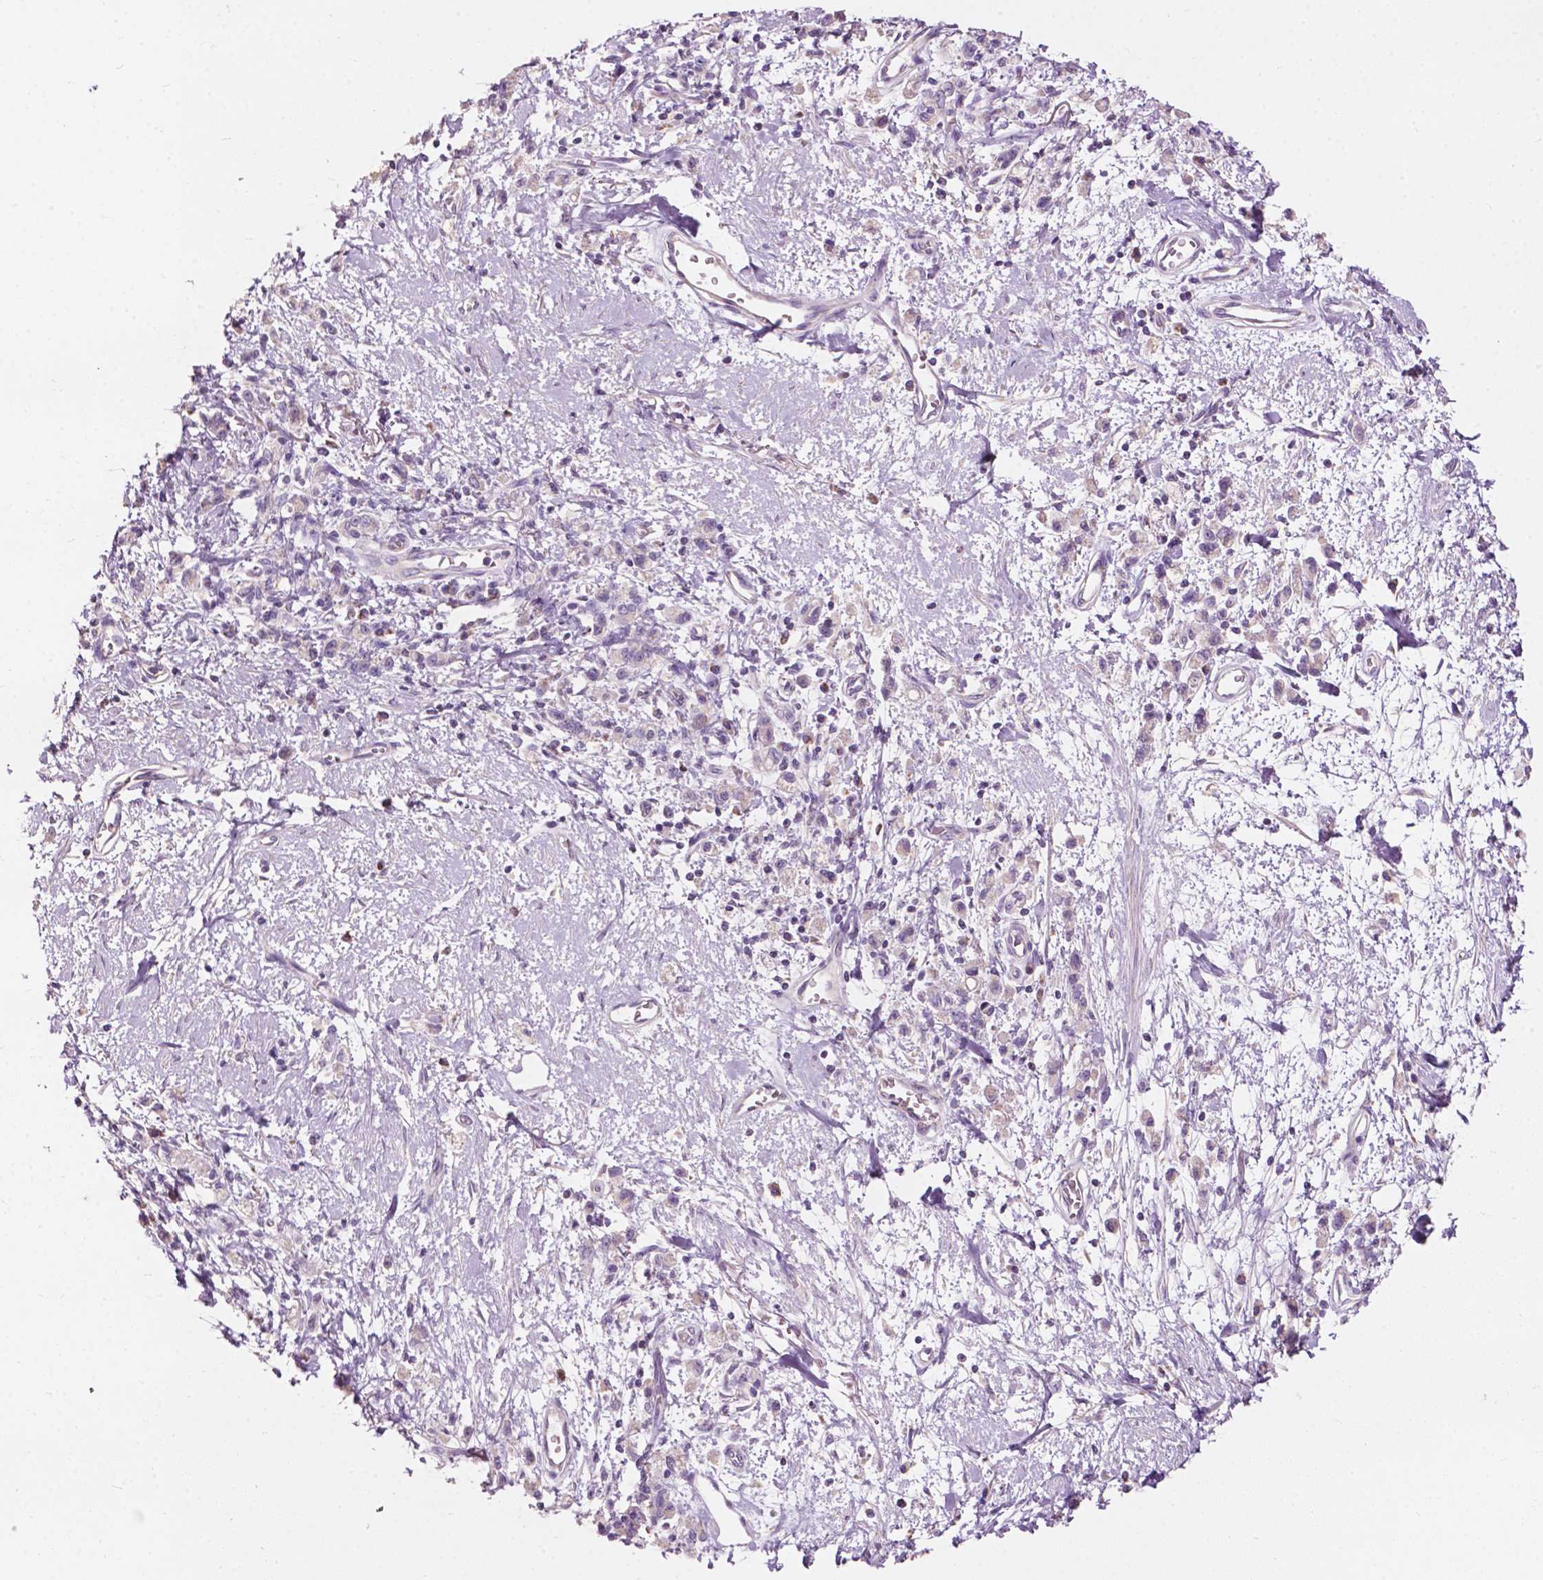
{"staining": {"intensity": "negative", "quantity": "none", "location": "none"}, "tissue": "stomach cancer", "cell_type": "Tumor cells", "image_type": "cancer", "snomed": [{"axis": "morphology", "description": "Adenocarcinoma, NOS"}, {"axis": "topography", "description": "Stomach"}], "caption": "This is a photomicrograph of immunohistochemistry (IHC) staining of stomach adenocarcinoma, which shows no positivity in tumor cells.", "gene": "NDUFS1", "patient": {"sex": "male", "age": 77}}